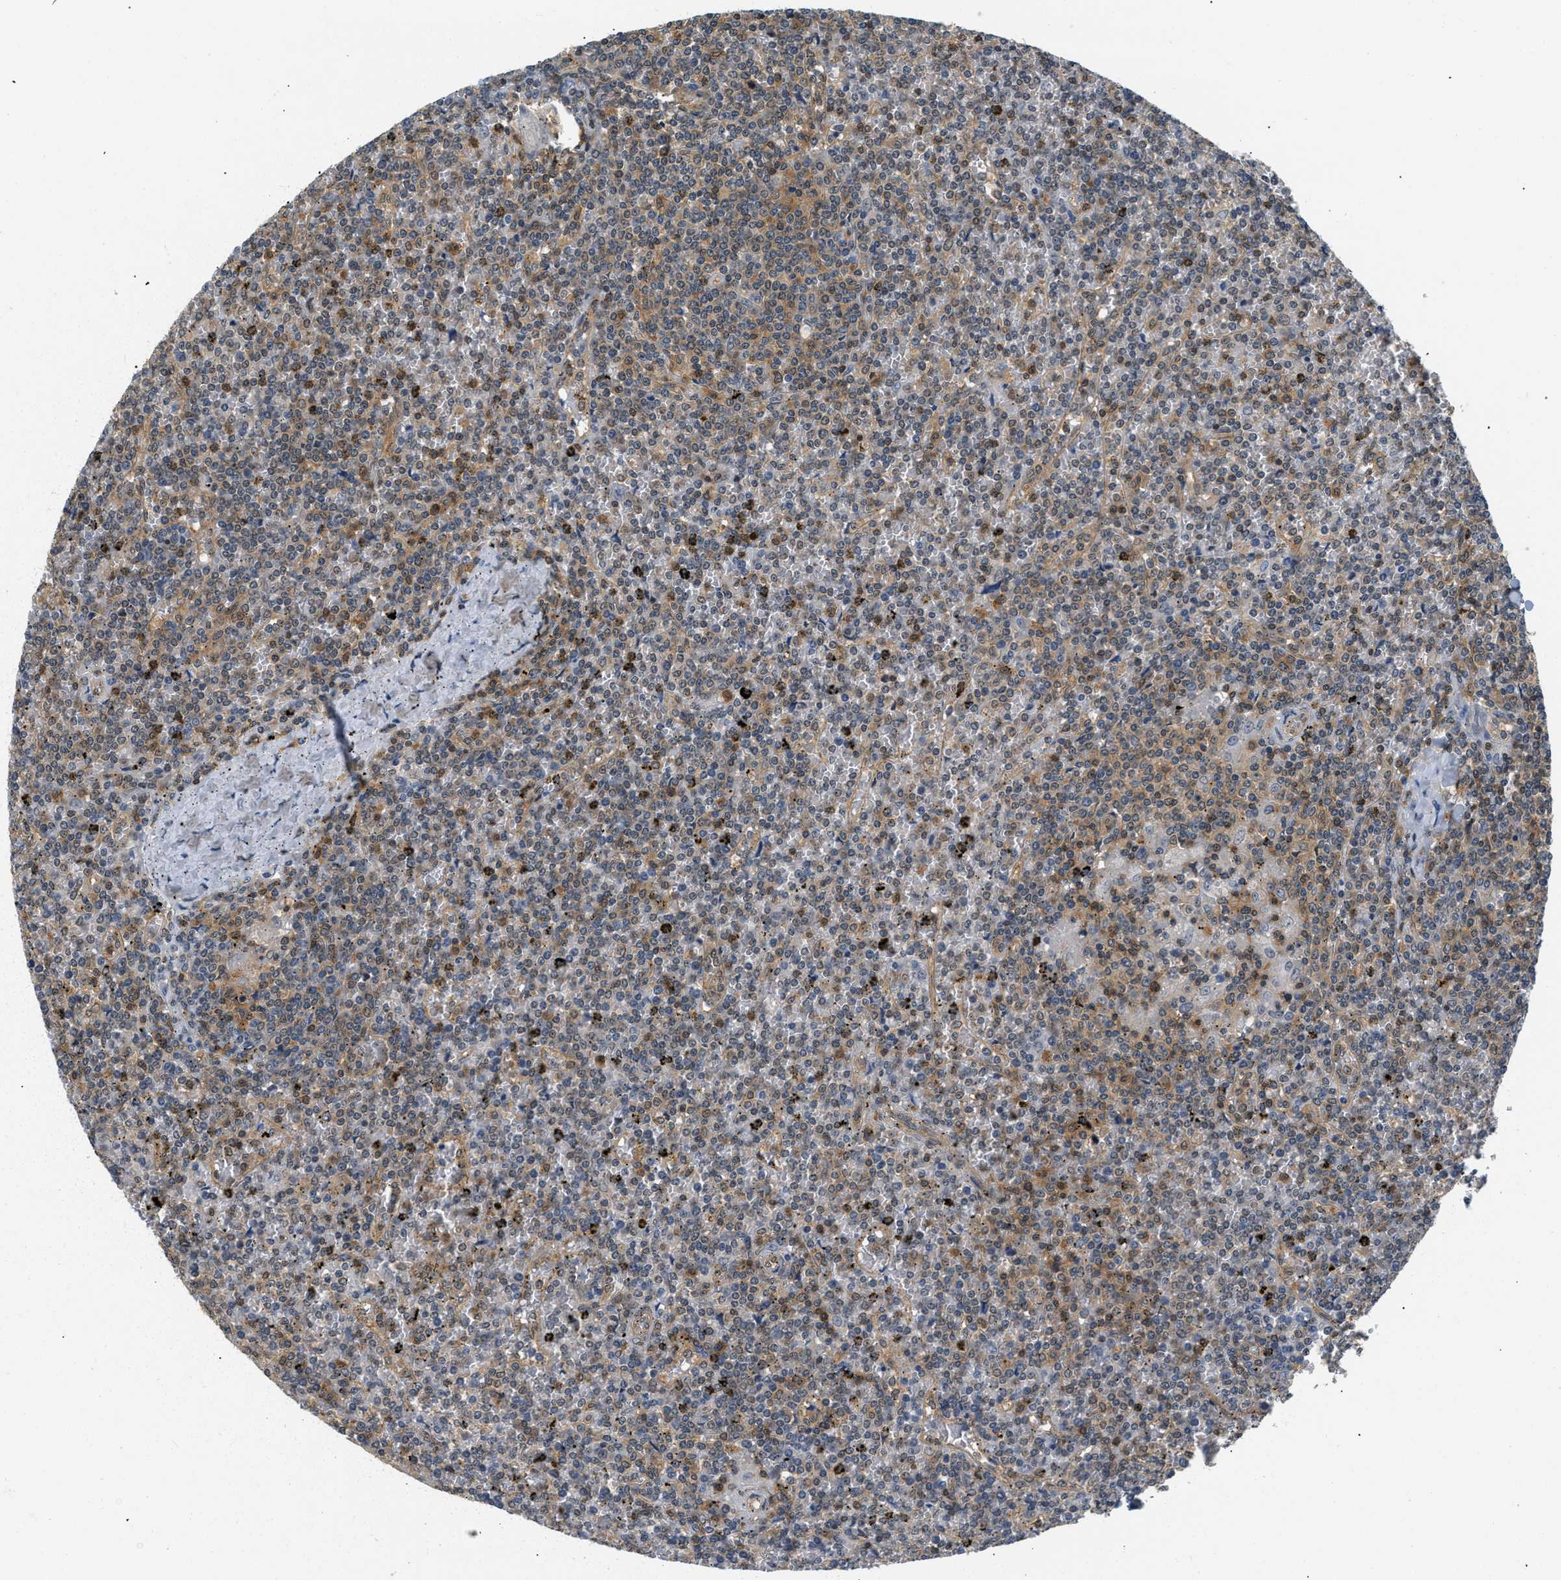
{"staining": {"intensity": "weak", "quantity": "25%-75%", "location": "cytoplasmic/membranous,nuclear"}, "tissue": "lymphoma", "cell_type": "Tumor cells", "image_type": "cancer", "snomed": [{"axis": "morphology", "description": "Malignant lymphoma, non-Hodgkin's type, Low grade"}, {"axis": "topography", "description": "Spleen"}], "caption": "A brown stain shows weak cytoplasmic/membranous and nuclear staining of a protein in low-grade malignant lymphoma, non-Hodgkin's type tumor cells.", "gene": "EIF4EBP2", "patient": {"sex": "female", "age": 19}}